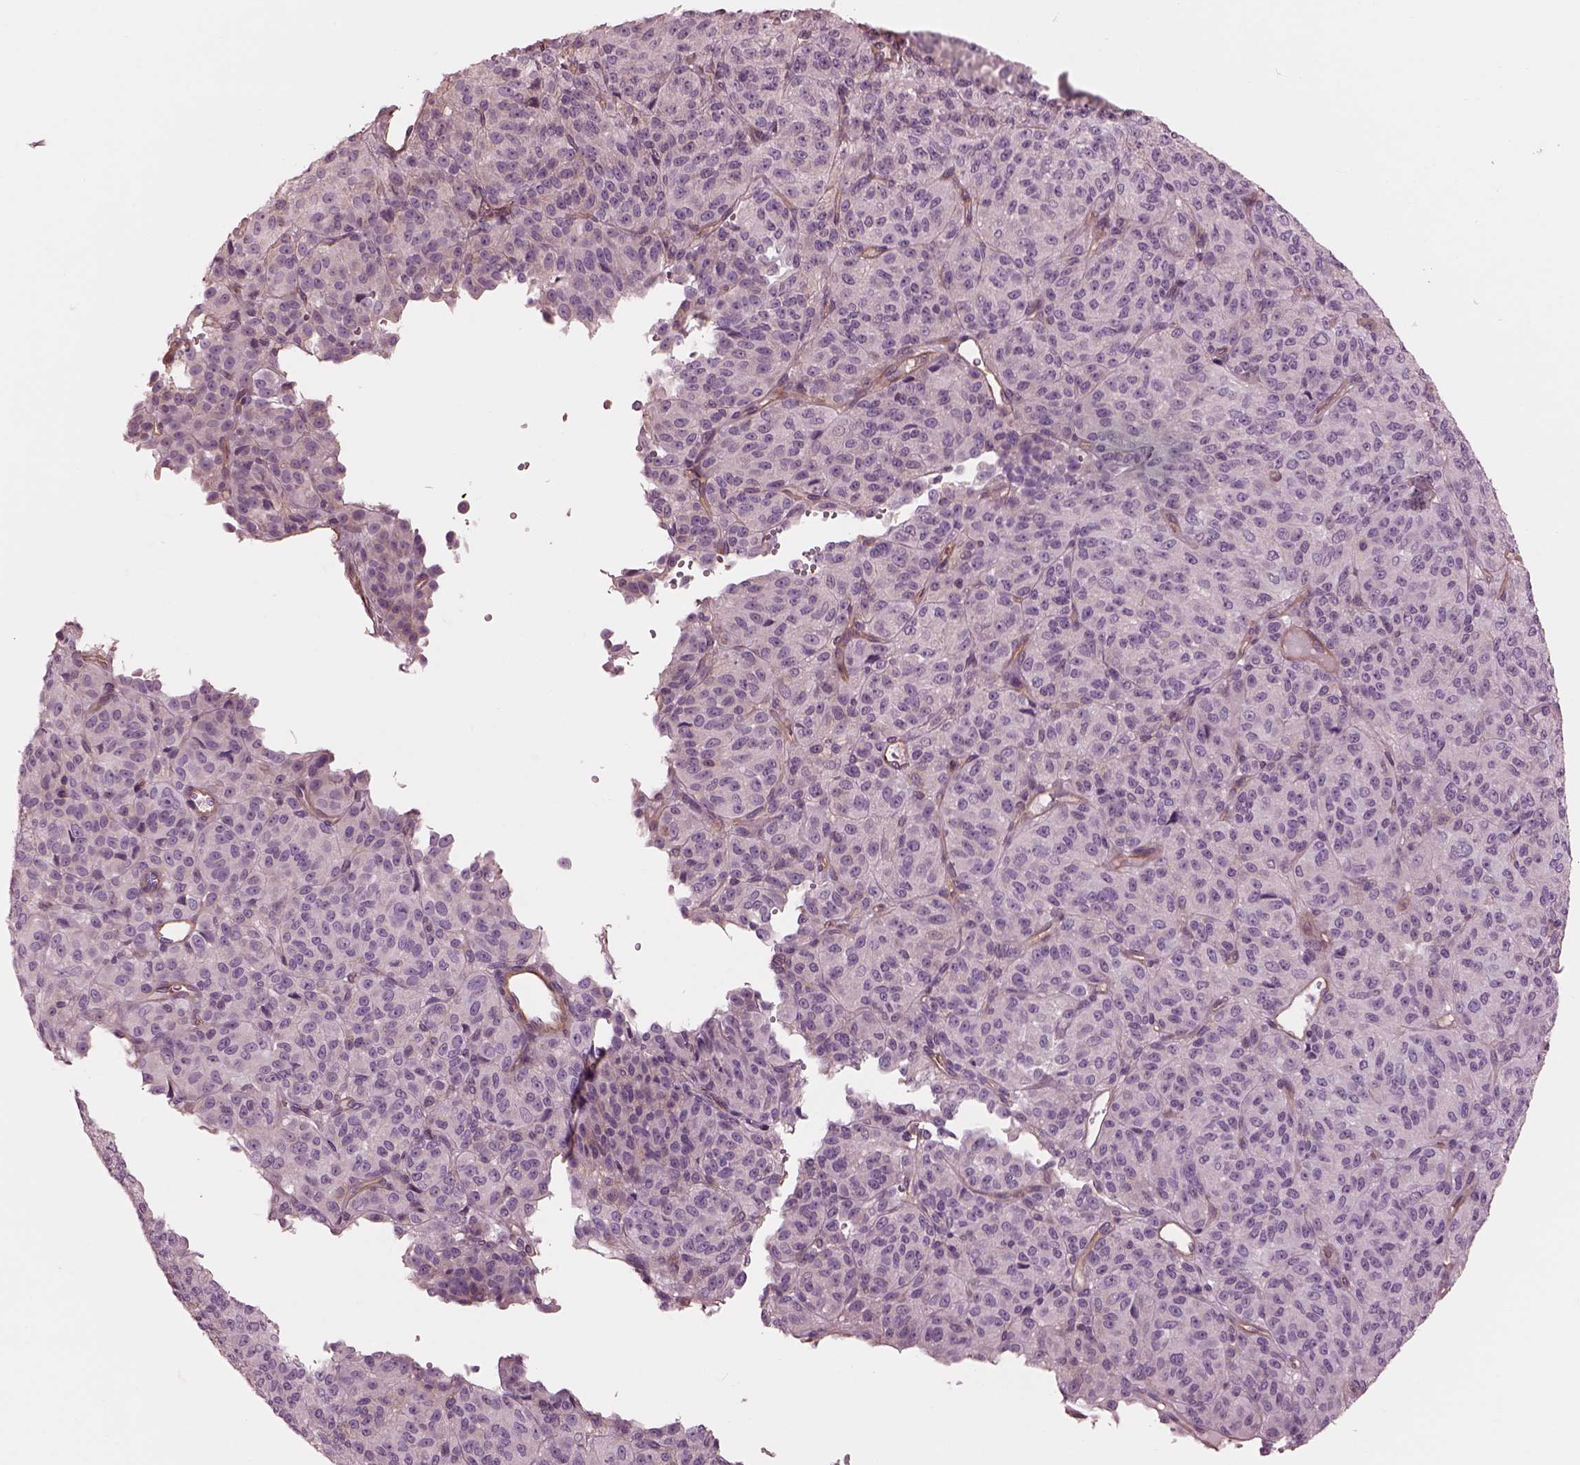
{"staining": {"intensity": "negative", "quantity": "none", "location": "none"}, "tissue": "melanoma", "cell_type": "Tumor cells", "image_type": "cancer", "snomed": [{"axis": "morphology", "description": "Malignant melanoma, Metastatic site"}, {"axis": "topography", "description": "Brain"}], "caption": "DAB (3,3'-diaminobenzidine) immunohistochemical staining of human malignant melanoma (metastatic site) reveals no significant positivity in tumor cells.", "gene": "ELAPOR1", "patient": {"sex": "female", "age": 56}}